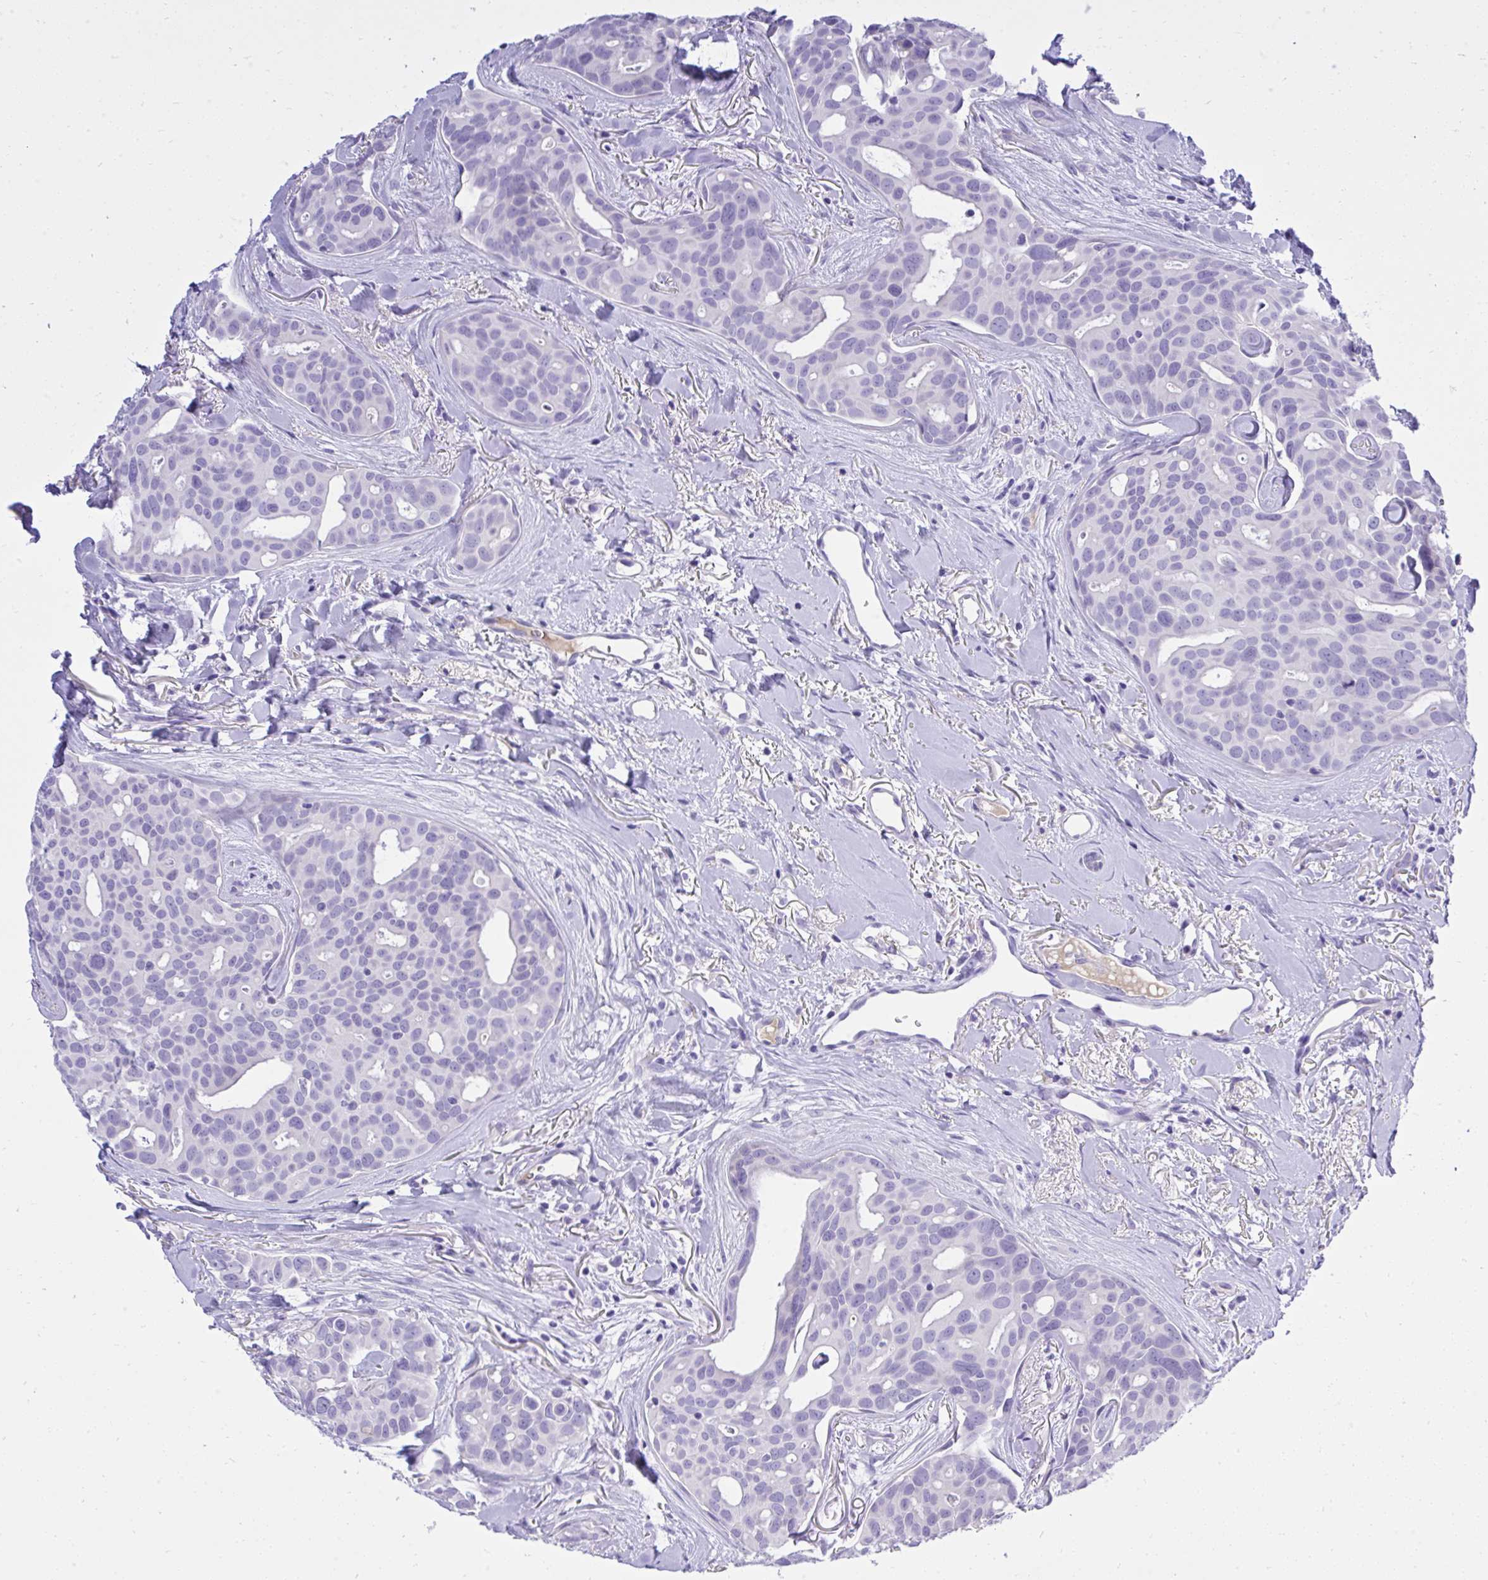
{"staining": {"intensity": "negative", "quantity": "none", "location": "none"}, "tissue": "breast cancer", "cell_type": "Tumor cells", "image_type": "cancer", "snomed": [{"axis": "morphology", "description": "Duct carcinoma"}, {"axis": "topography", "description": "Breast"}], "caption": "Tumor cells show no significant protein staining in breast cancer (invasive ductal carcinoma). The staining was performed using DAB (3,3'-diaminobenzidine) to visualize the protein expression in brown, while the nuclei were stained in blue with hematoxylin (Magnification: 20x).", "gene": "ST6GALNAC3", "patient": {"sex": "female", "age": 54}}